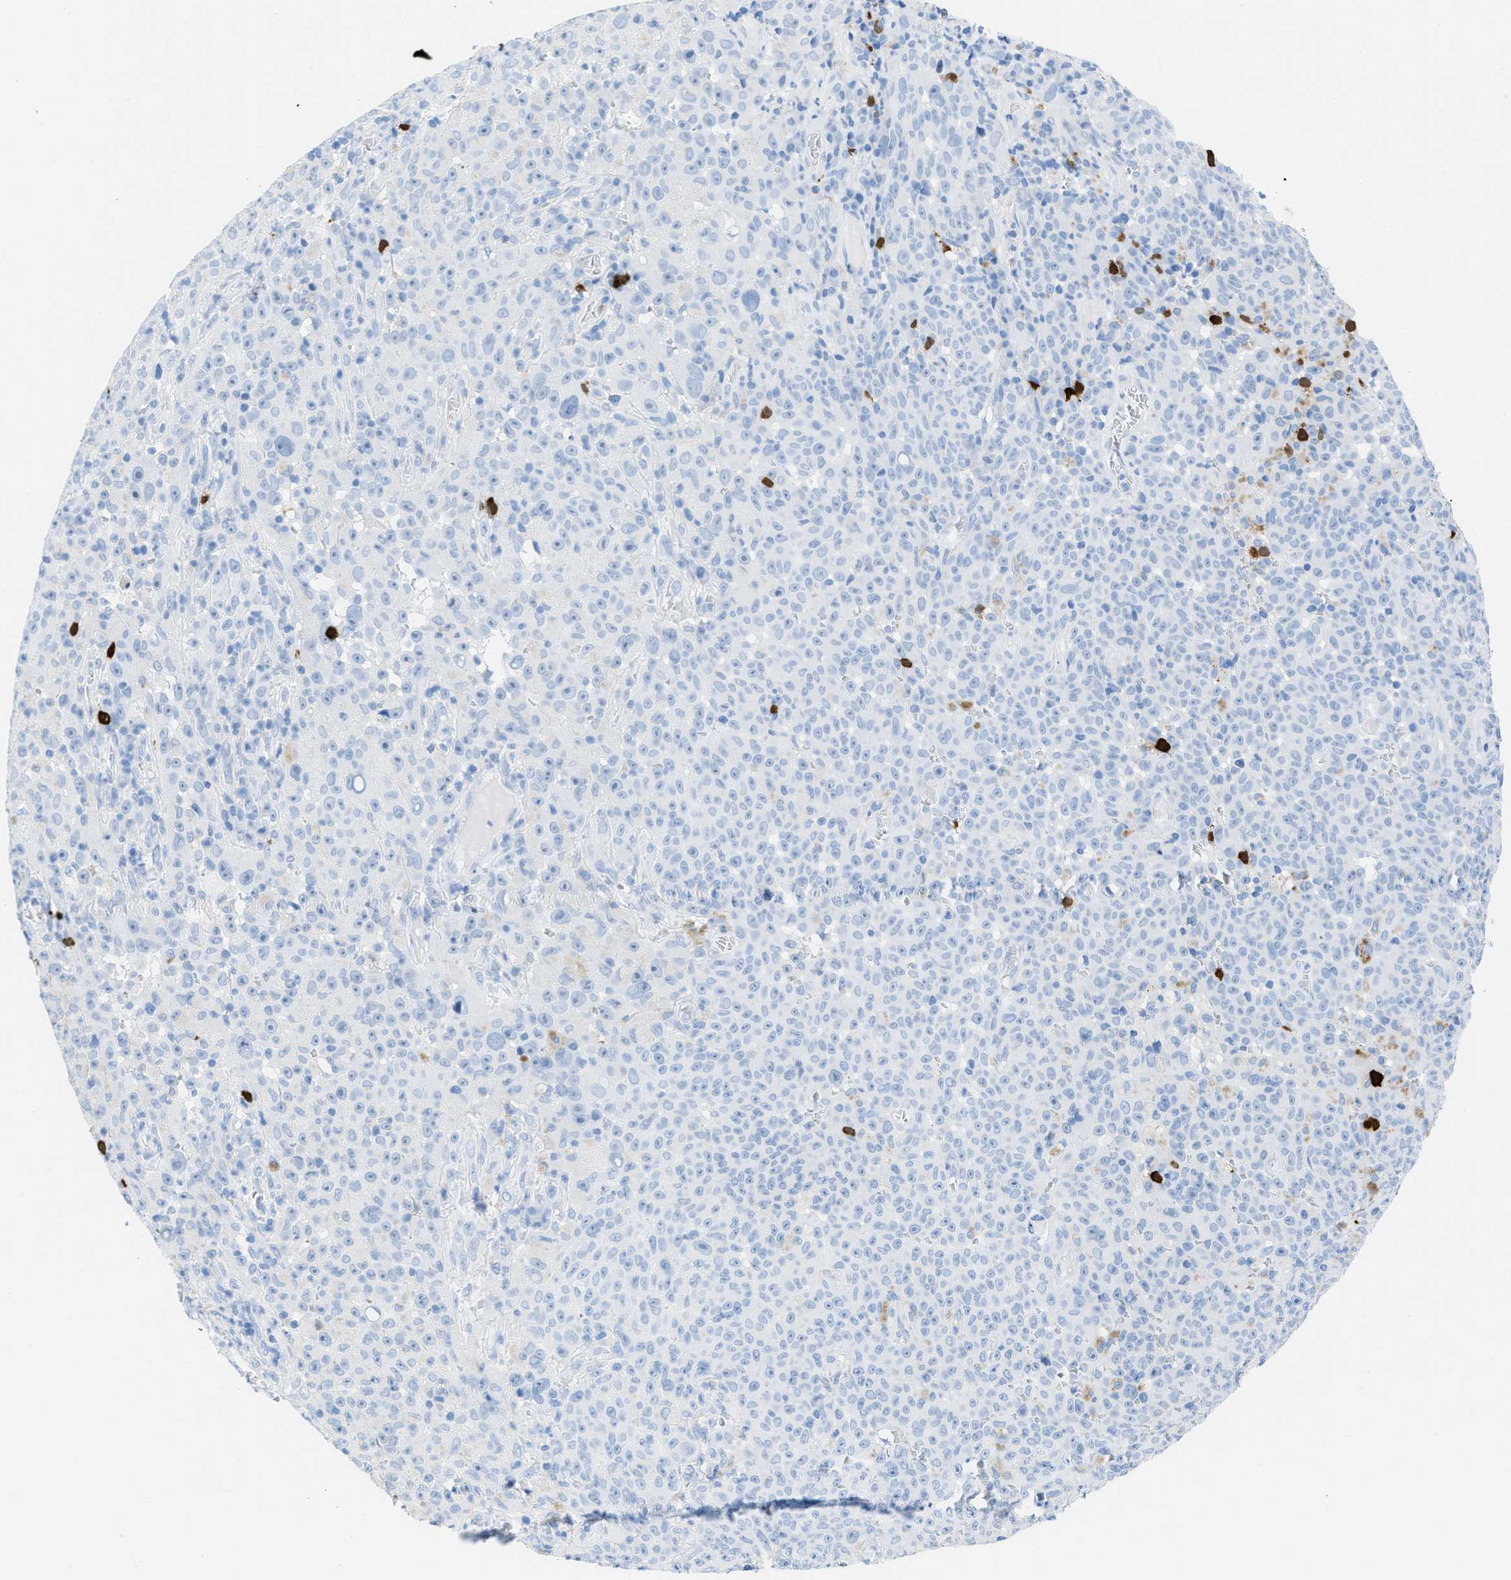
{"staining": {"intensity": "negative", "quantity": "none", "location": "none"}, "tissue": "melanoma", "cell_type": "Tumor cells", "image_type": "cancer", "snomed": [{"axis": "morphology", "description": "Malignant melanoma, NOS"}, {"axis": "topography", "description": "Skin"}], "caption": "Melanoma was stained to show a protein in brown. There is no significant staining in tumor cells.", "gene": "TCL1A", "patient": {"sex": "female", "age": 82}}